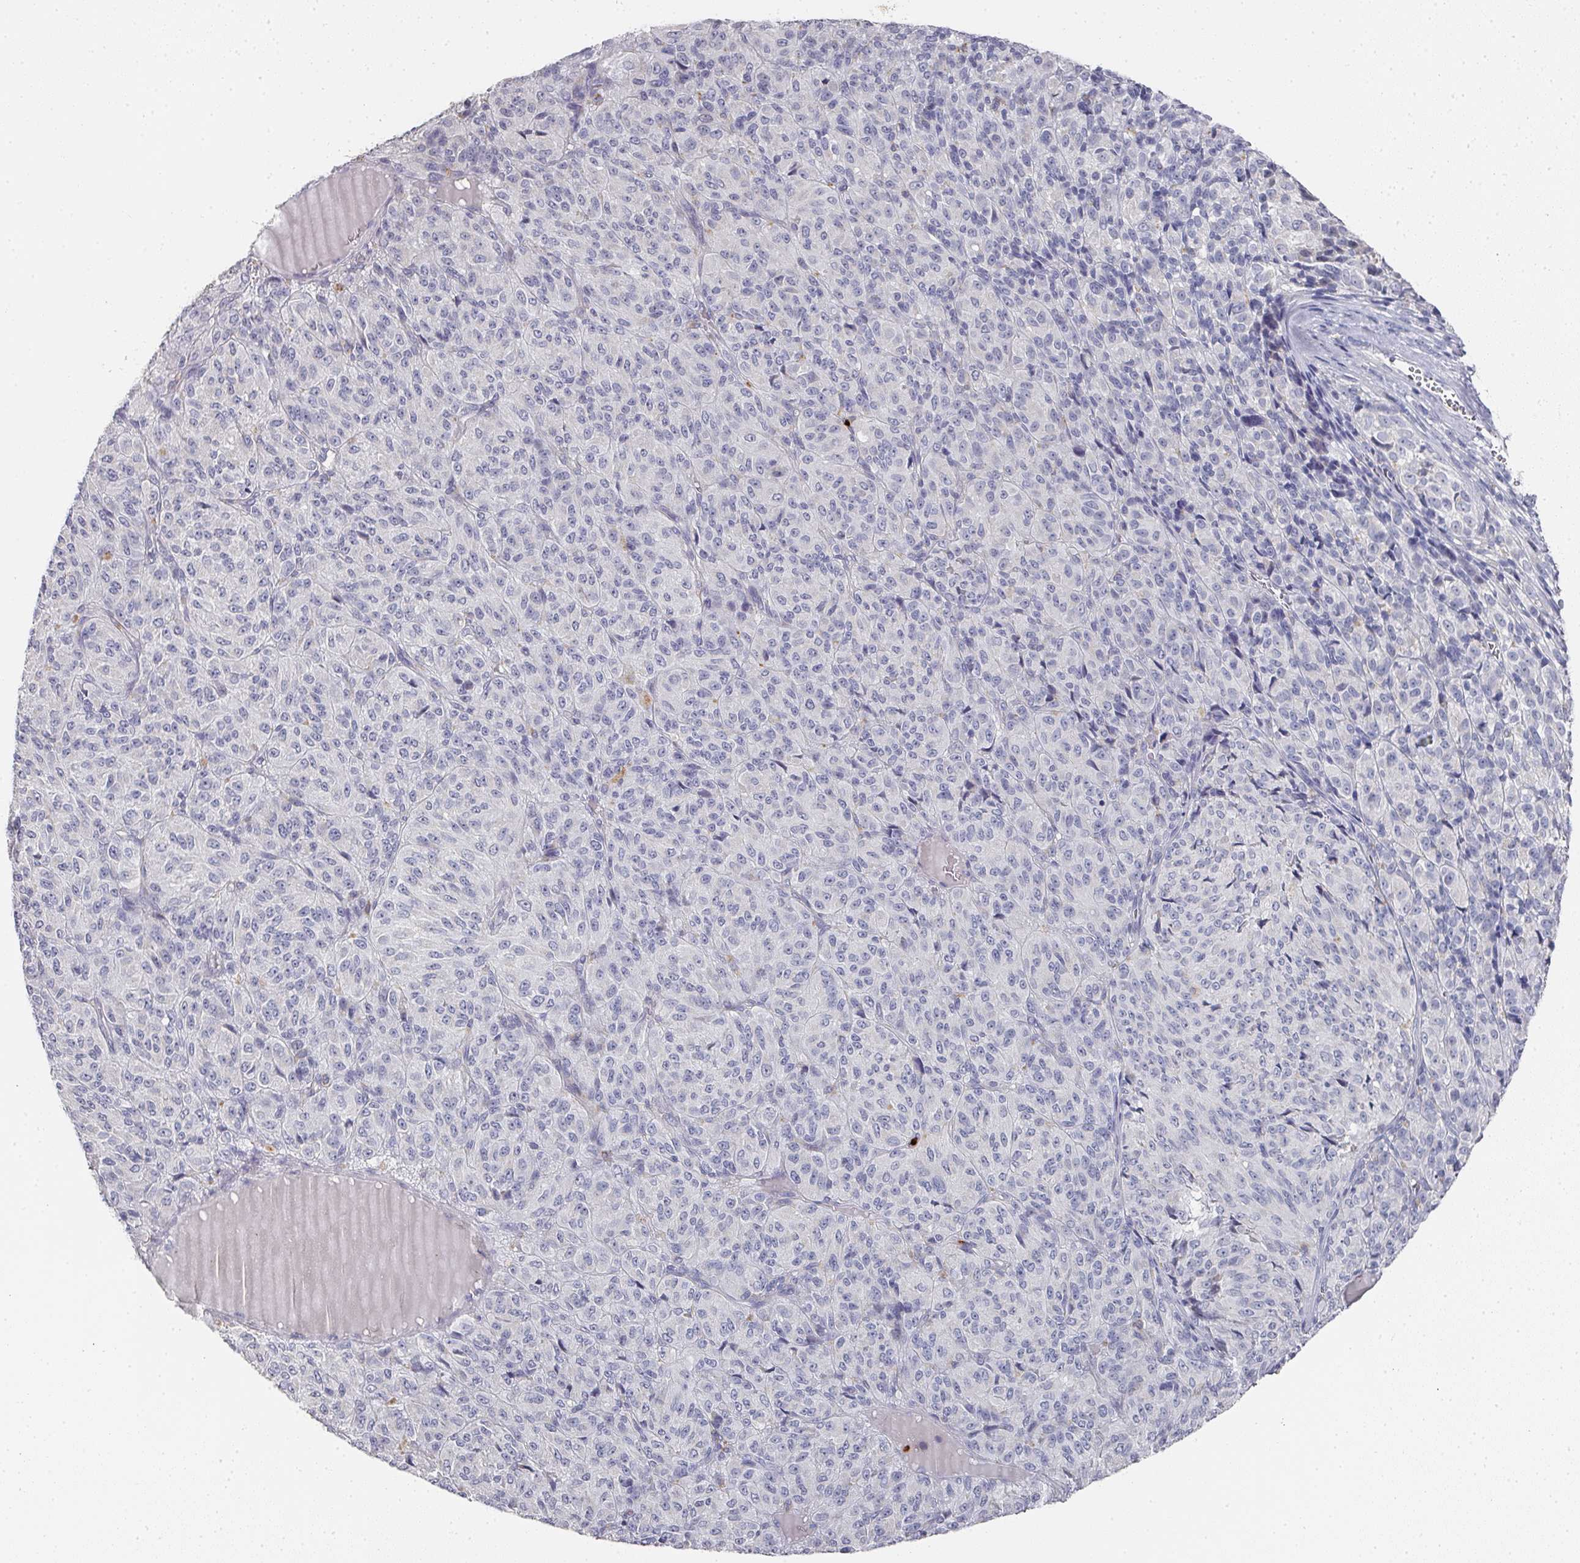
{"staining": {"intensity": "negative", "quantity": "none", "location": "none"}, "tissue": "melanoma", "cell_type": "Tumor cells", "image_type": "cancer", "snomed": [{"axis": "morphology", "description": "Malignant melanoma, Metastatic site"}, {"axis": "topography", "description": "Brain"}], "caption": "IHC of melanoma shows no expression in tumor cells.", "gene": "CAMP", "patient": {"sex": "female", "age": 56}}